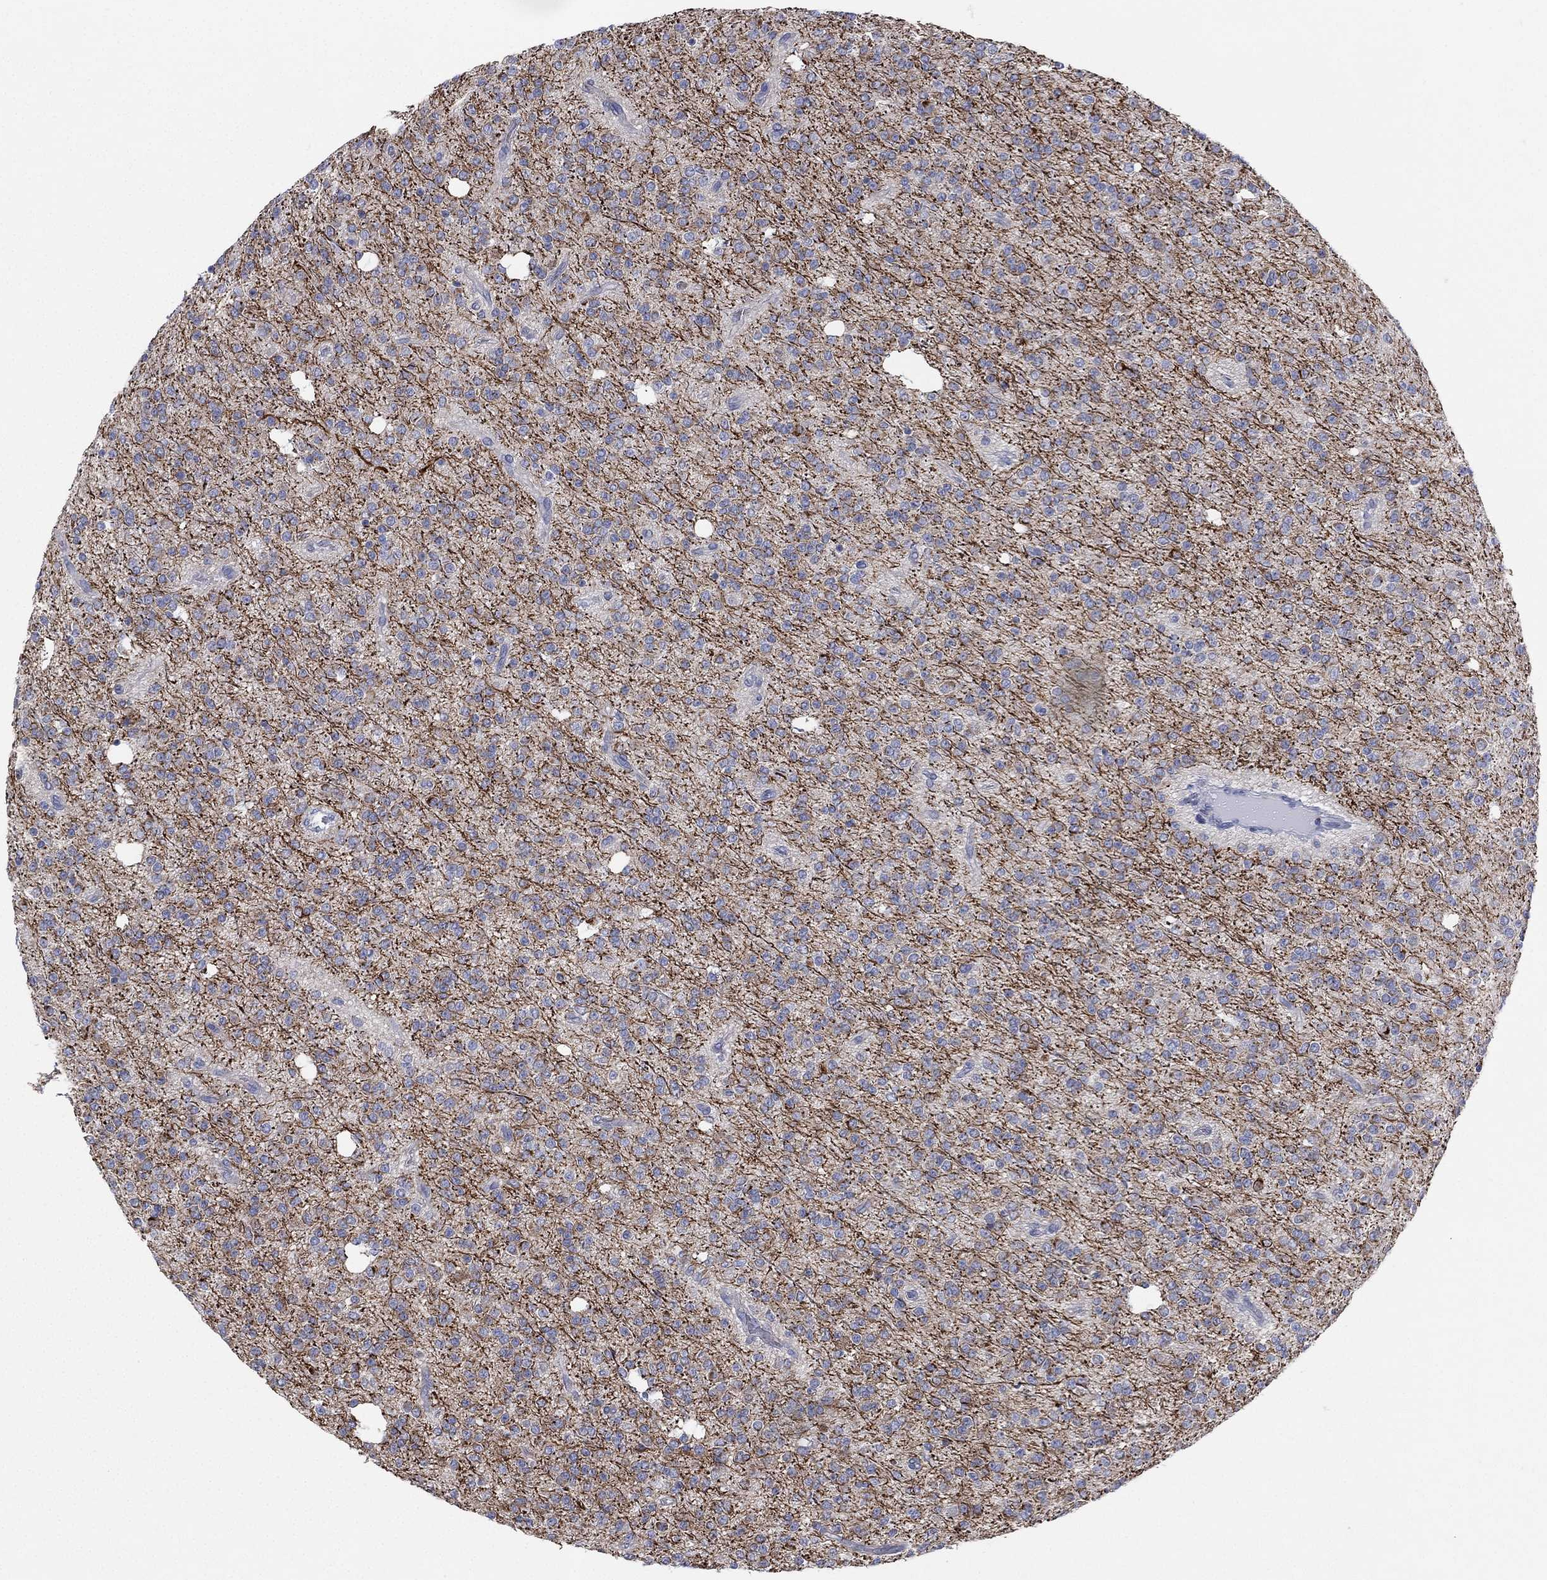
{"staining": {"intensity": "strong", "quantity": "<25%", "location": "cytoplasmic/membranous"}, "tissue": "glioma", "cell_type": "Tumor cells", "image_type": "cancer", "snomed": [{"axis": "morphology", "description": "Glioma, malignant, Low grade"}, {"axis": "topography", "description": "Brain"}], "caption": "Human low-grade glioma (malignant) stained with a protein marker shows strong staining in tumor cells.", "gene": "INA", "patient": {"sex": "male", "age": 27}}